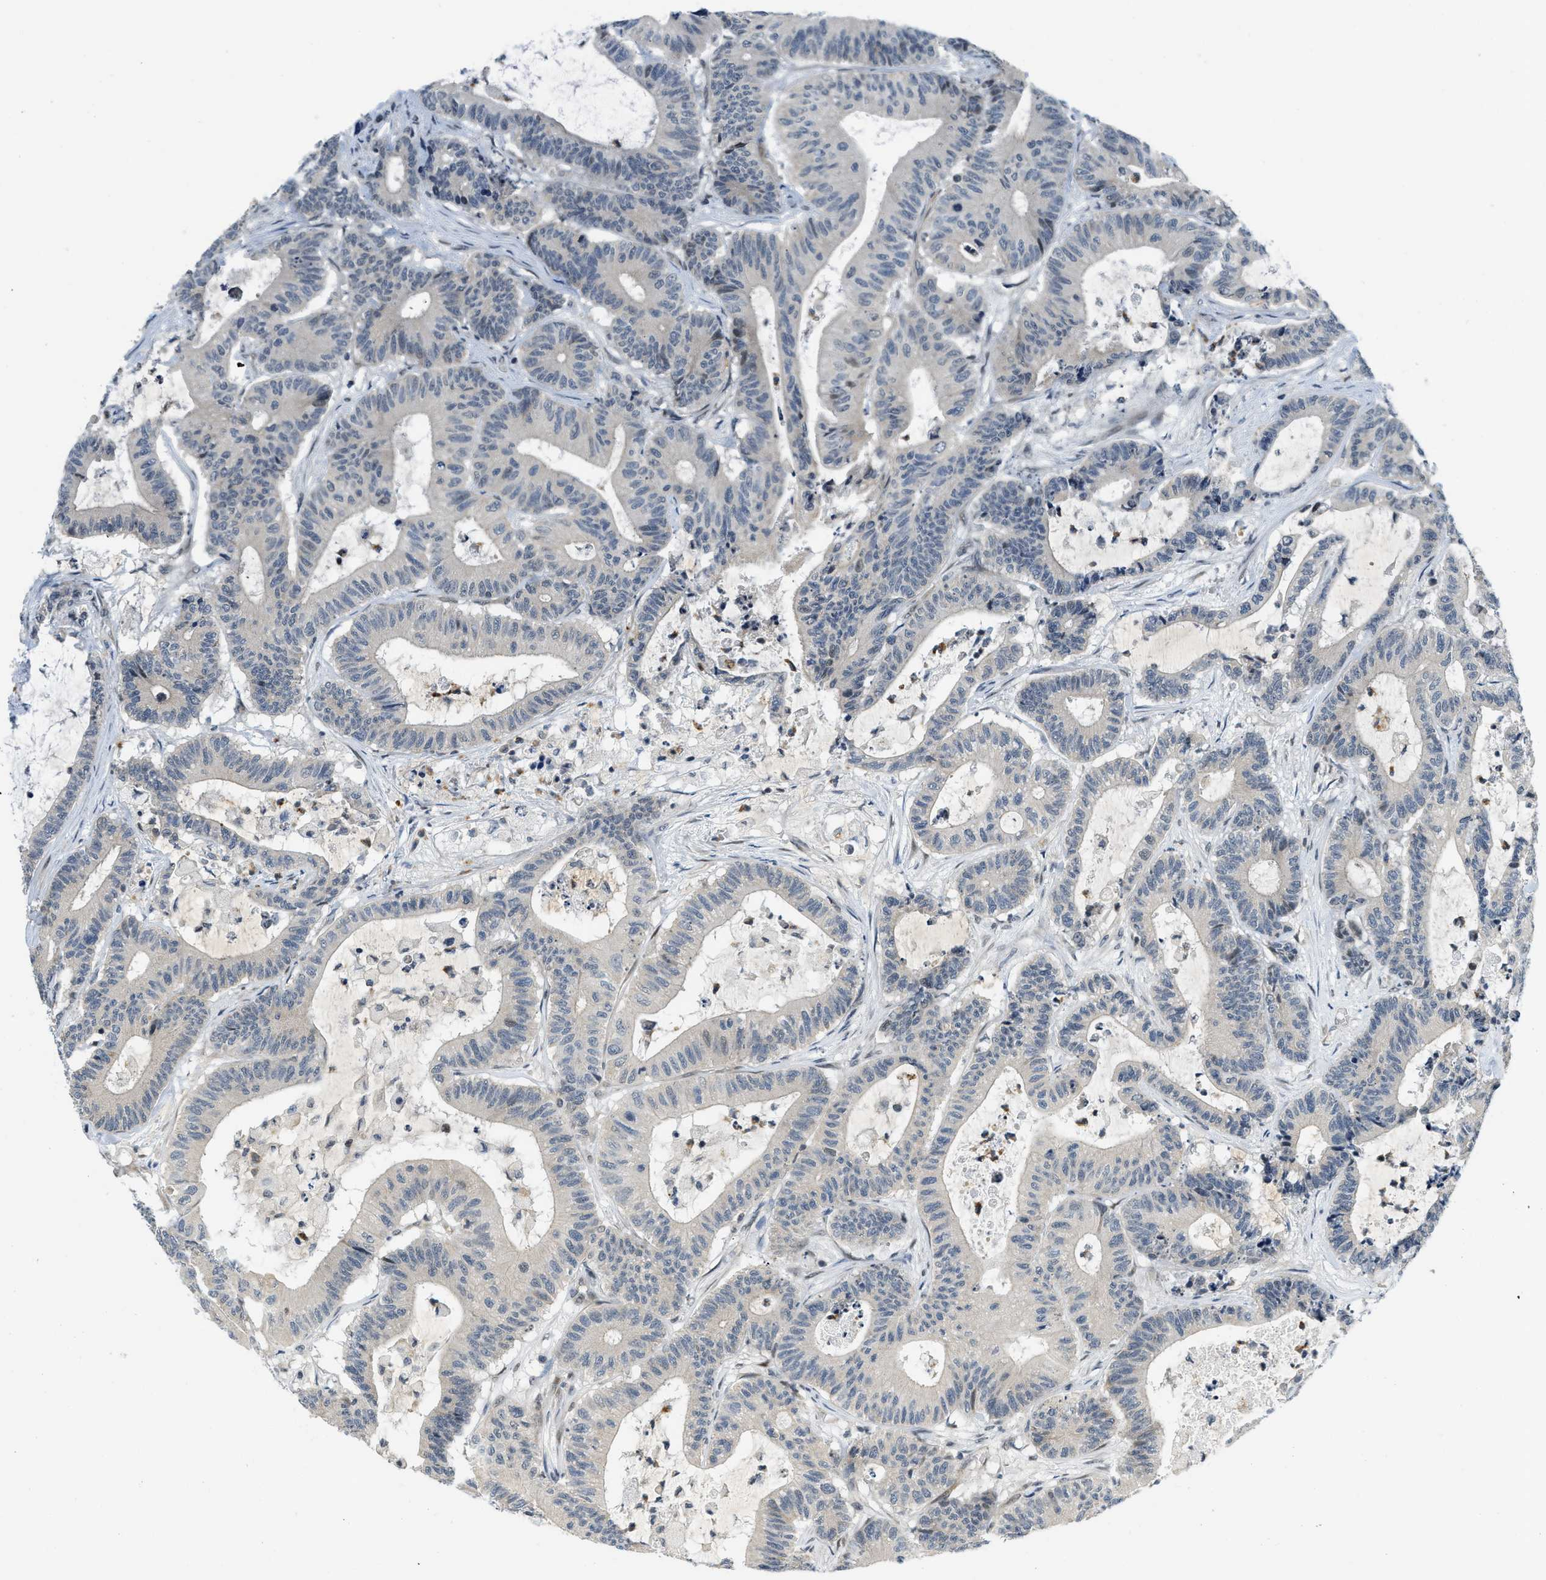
{"staining": {"intensity": "negative", "quantity": "none", "location": "none"}, "tissue": "colorectal cancer", "cell_type": "Tumor cells", "image_type": "cancer", "snomed": [{"axis": "morphology", "description": "Adenocarcinoma, NOS"}, {"axis": "topography", "description": "Colon"}], "caption": "A high-resolution photomicrograph shows IHC staining of colorectal adenocarcinoma, which reveals no significant positivity in tumor cells. The staining is performed using DAB (3,3'-diaminobenzidine) brown chromogen with nuclei counter-stained in using hematoxylin.", "gene": "KMT2A", "patient": {"sex": "female", "age": 84}}